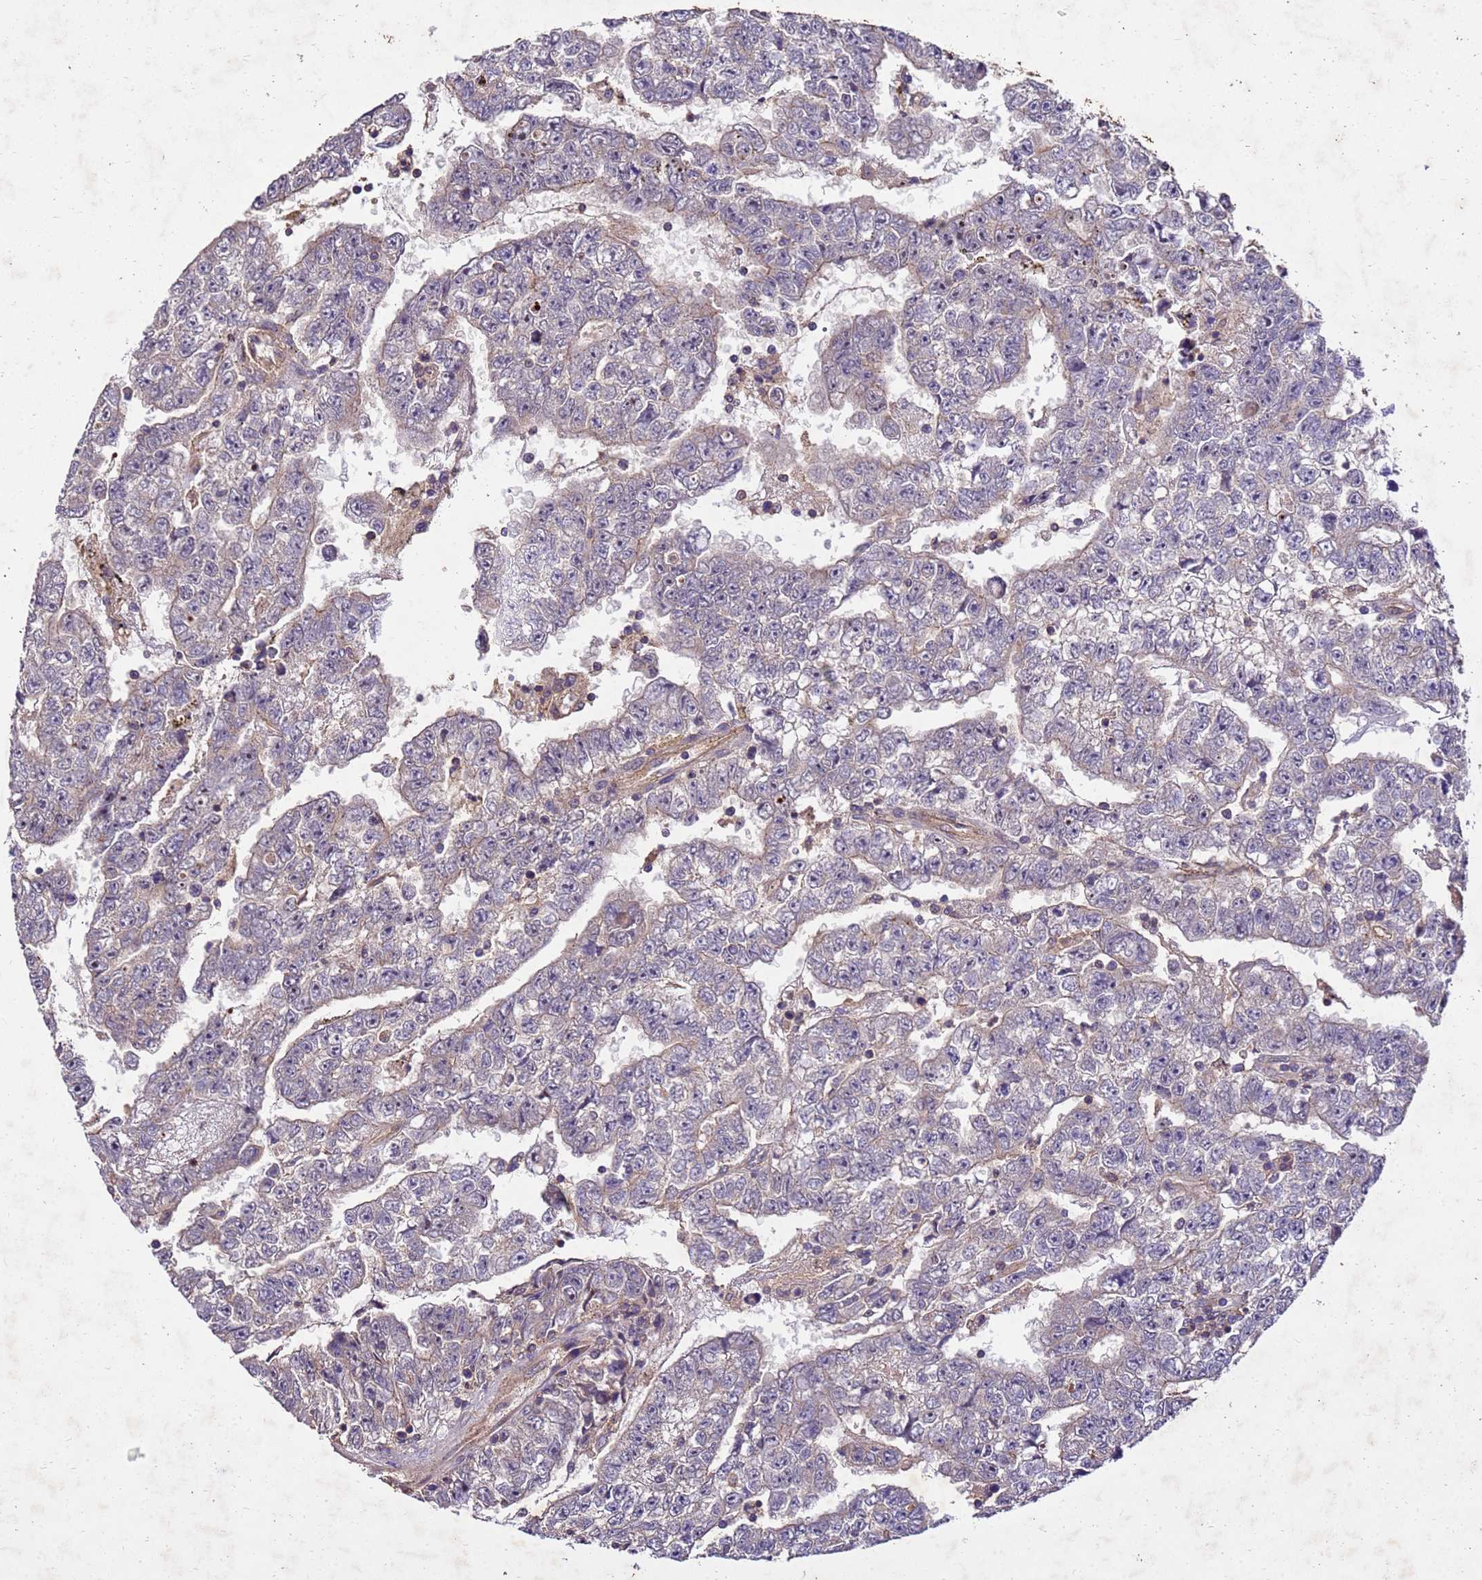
{"staining": {"intensity": "negative", "quantity": "none", "location": "none"}, "tissue": "testis cancer", "cell_type": "Tumor cells", "image_type": "cancer", "snomed": [{"axis": "morphology", "description": "Carcinoma, Embryonal, NOS"}, {"axis": "topography", "description": "Testis"}], "caption": "An immunohistochemistry (IHC) histopathology image of testis embryonal carcinoma is shown. There is no staining in tumor cells of testis embryonal carcinoma.", "gene": "TOR4A", "patient": {"sex": "male", "age": 25}}